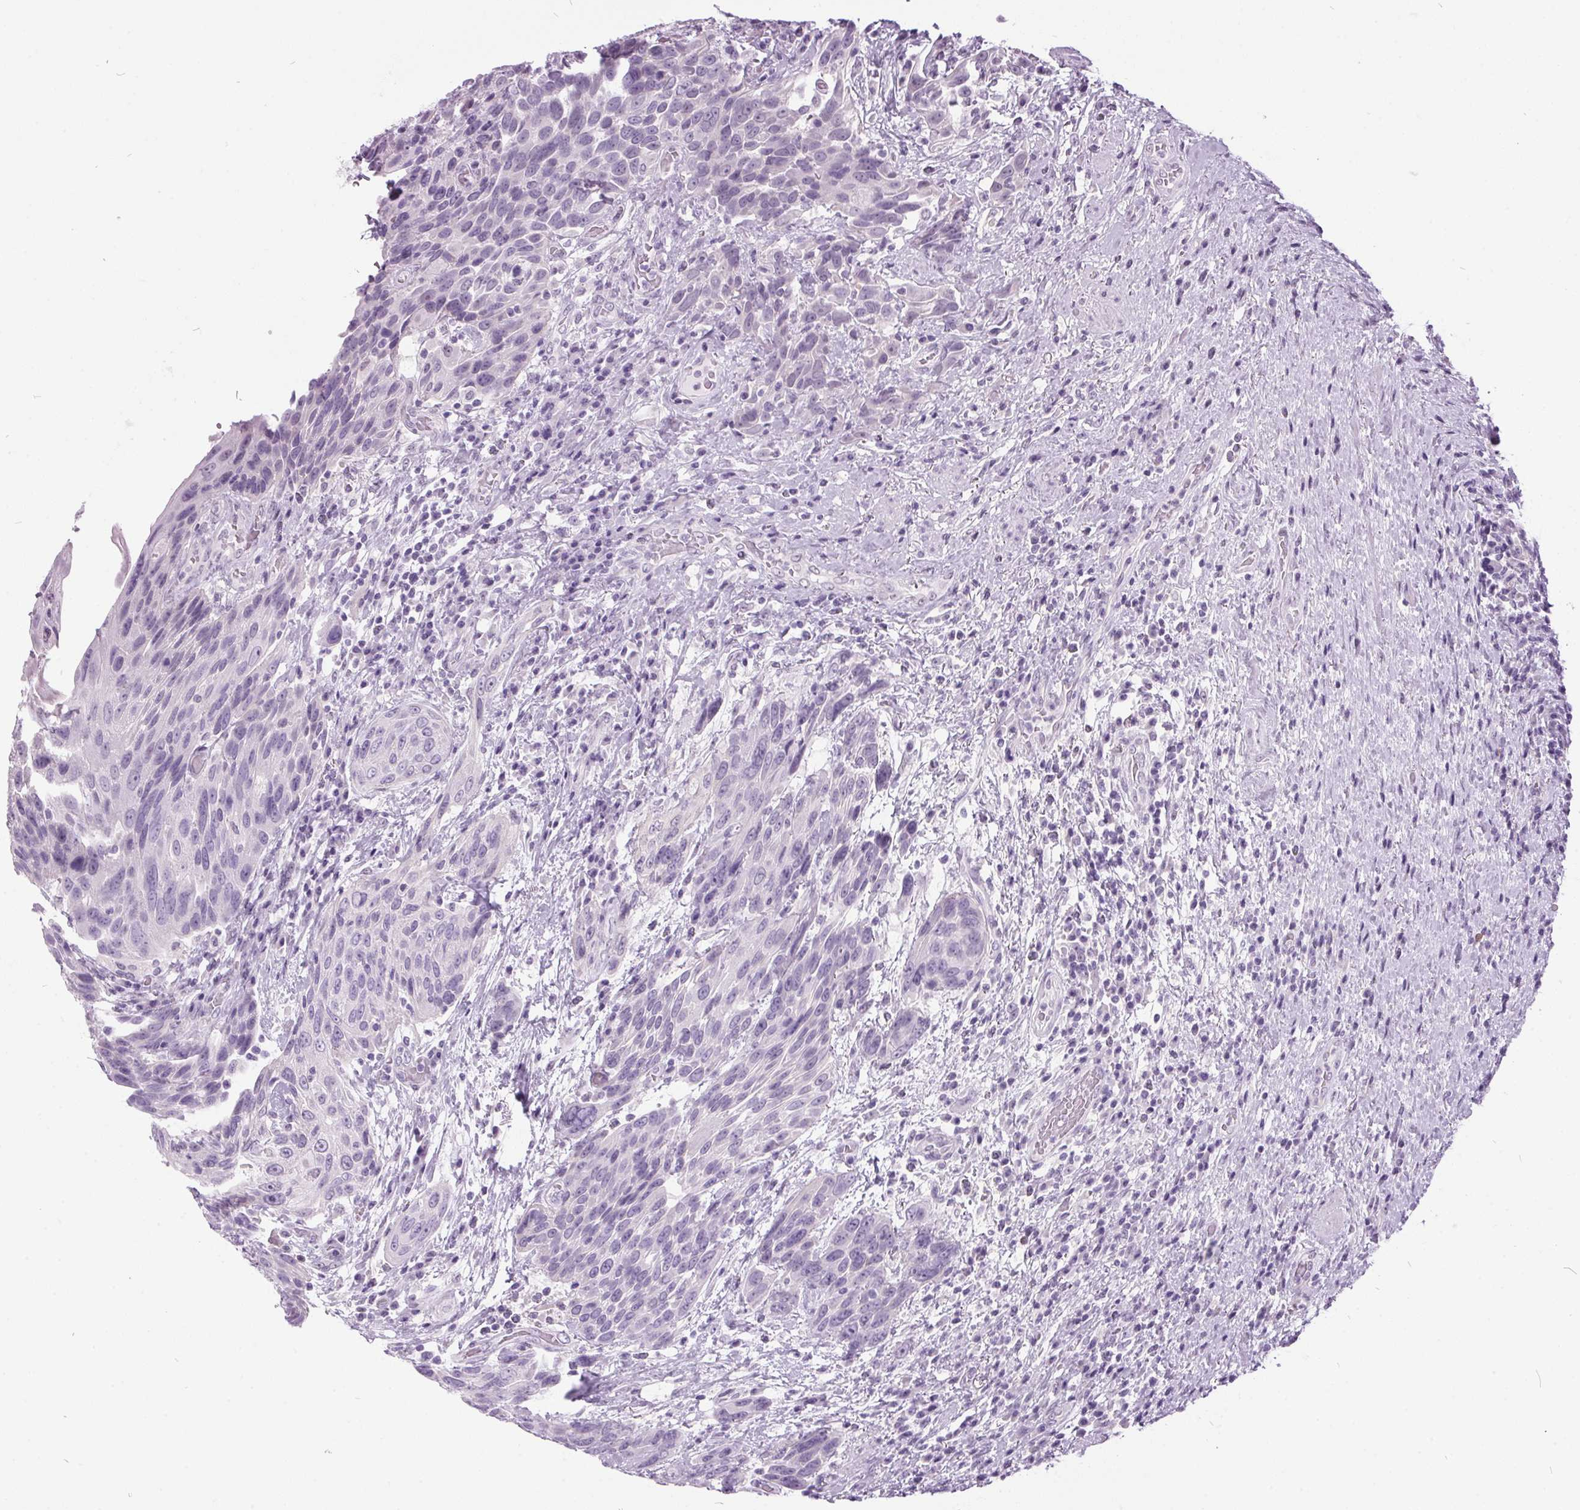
{"staining": {"intensity": "negative", "quantity": "none", "location": "none"}, "tissue": "urothelial cancer", "cell_type": "Tumor cells", "image_type": "cancer", "snomed": [{"axis": "morphology", "description": "Urothelial carcinoma, High grade"}, {"axis": "topography", "description": "Urinary bladder"}], "caption": "Protein analysis of urothelial cancer exhibits no significant expression in tumor cells.", "gene": "ODAD2", "patient": {"sex": "female", "age": 70}}